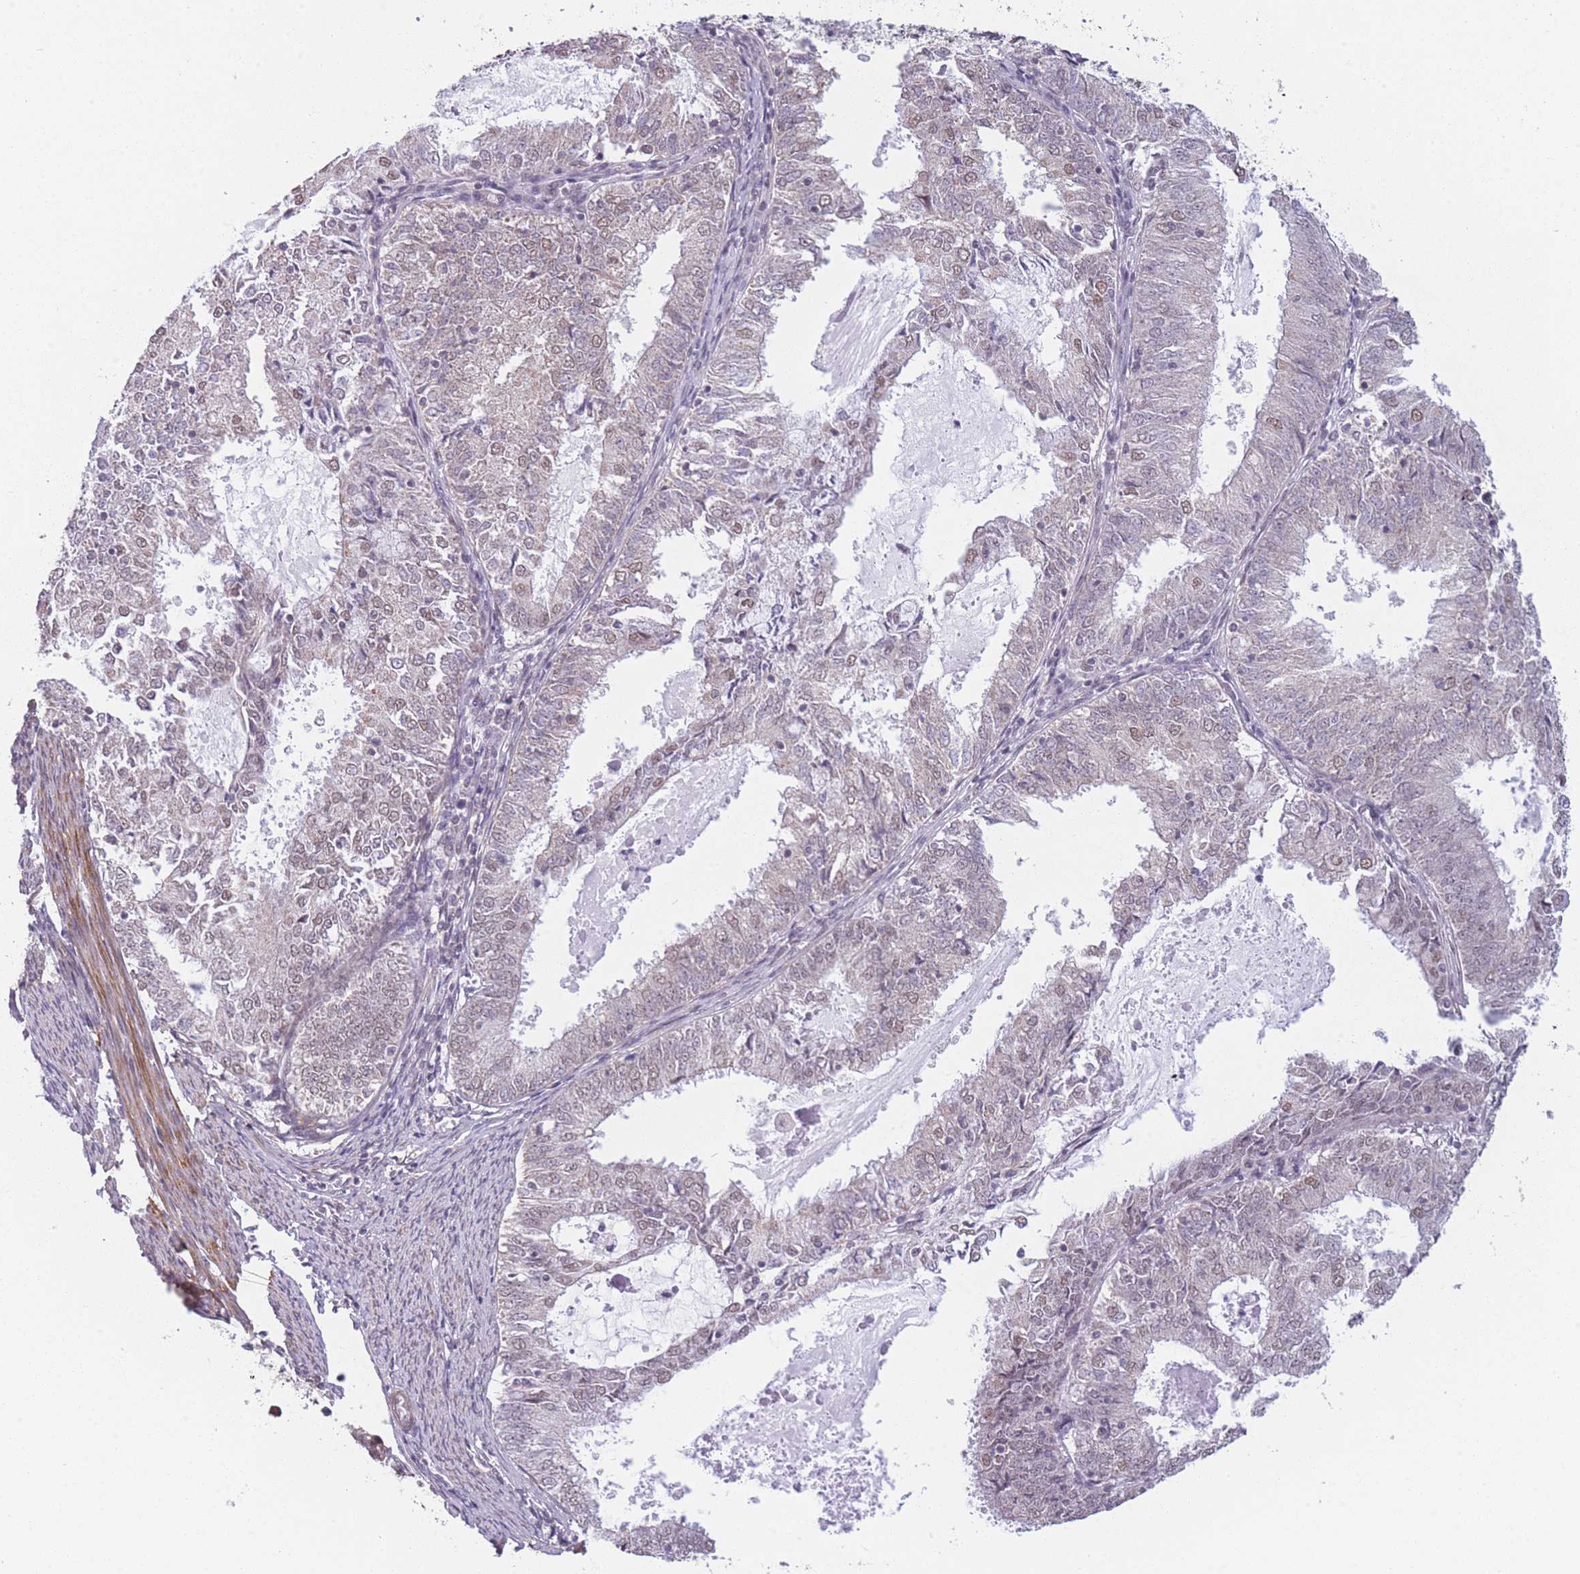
{"staining": {"intensity": "weak", "quantity": ">75%", "location": "nuclear"}, "tissue": "endometrial cancer", "cell_type": "Tumor cells", "image_type": "cancer", "snomed": [{"axis": "morphology", "description": "Adenocarcinoma, NOS"}, {"axis": "topography", "description": "Endometrium"}], "caption": "Brown immunohistochemical staining in endometrial adenocarcinoma displays weak nuclear expression in about >75% of tumor cells.", "gene": "SIN3B", "patient": {"sex": "female", "age": 57}}